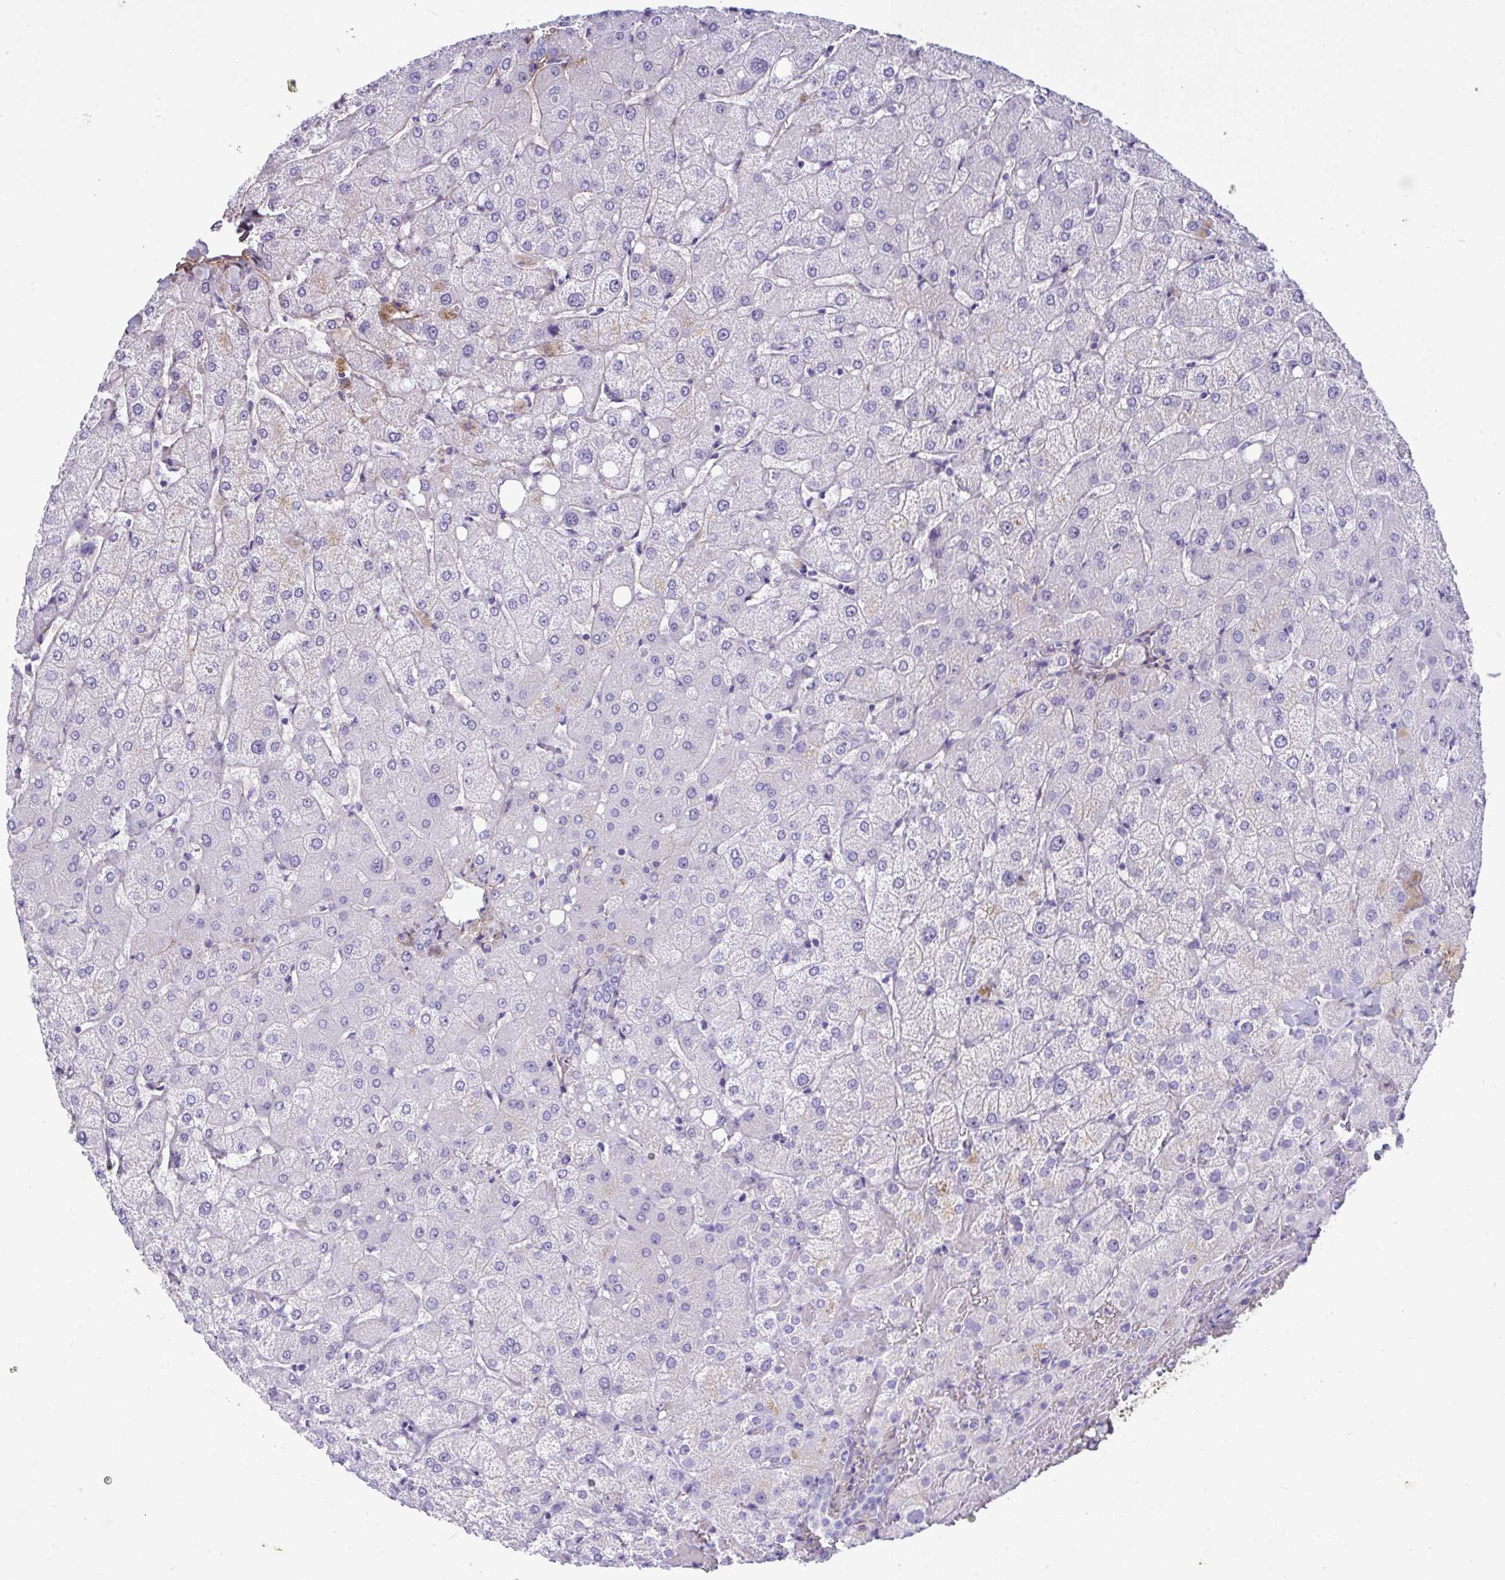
{"staining": {"intensity": "negative", "quantity": "none", "location": "none"}, "tissue": "liver", "cell_type": "Cholangiocytes", "image_type": "normal", "snomed": [{"axis": "morphology", "description": "Normal tissue, NOS"}, {"axis": "topography", "description": "Liver"}], "caption": "IHC histopathology image of unremarkable liver: human liver stained with DAB demonstrates no significant protein expression in cholangiocytes.", "gene": "LHFPL6", "patient": {"sex": "female", "age": 54}}